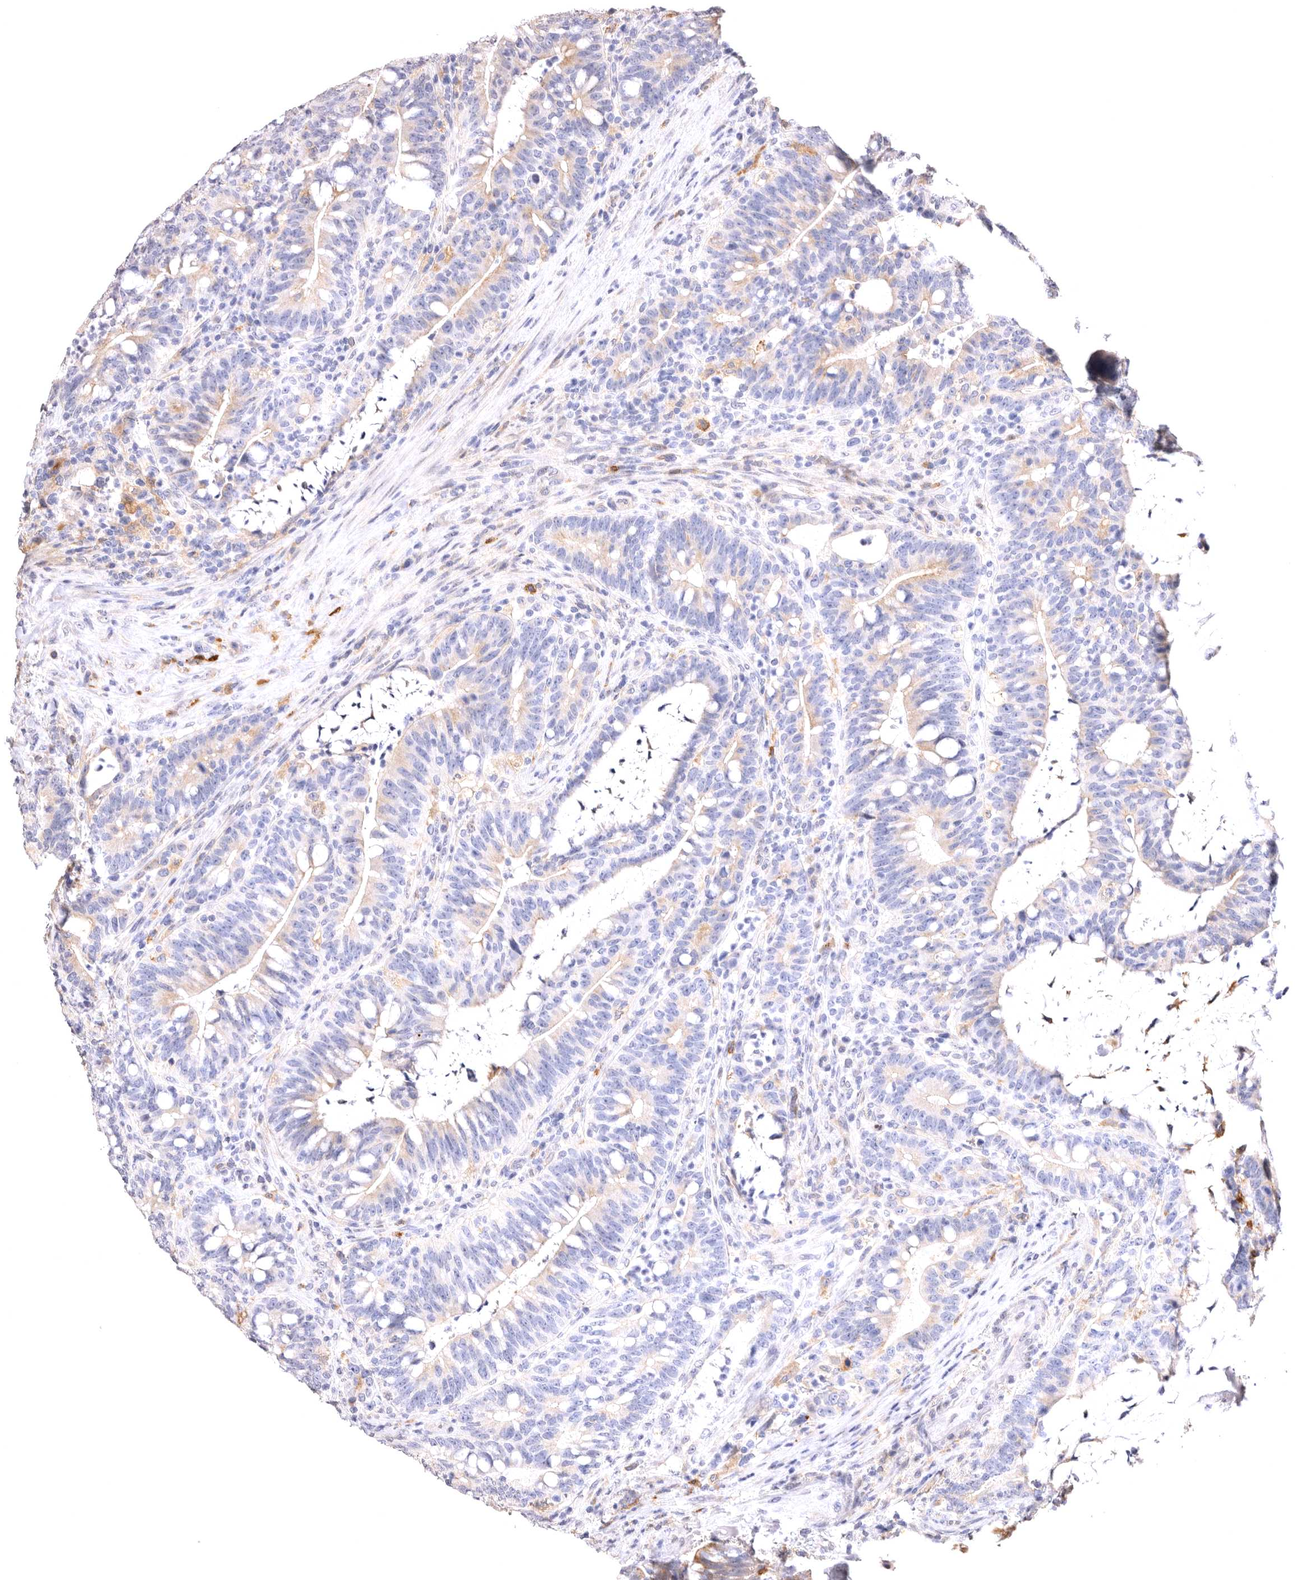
{"staining": {"intensity": "weak", "quantity": "<25%", "location": "cytoplasmic/membranous"}, "tissue": "colorectal cancer", "cell_type": "Tumor cells", "image_type": "cancer", "snomed": [{"axis": "morphology", "description": "Adenocarcinoma, NOS"}, {"axis": "topography", "description": "Colon"}], "caption": "Tumor cells show no significant staining in colorectal cancer (adenocarcinoma). Nuclei are stained in blue.", "gene": "VPS45", "patient": {"sex": "female", "age": 66}}